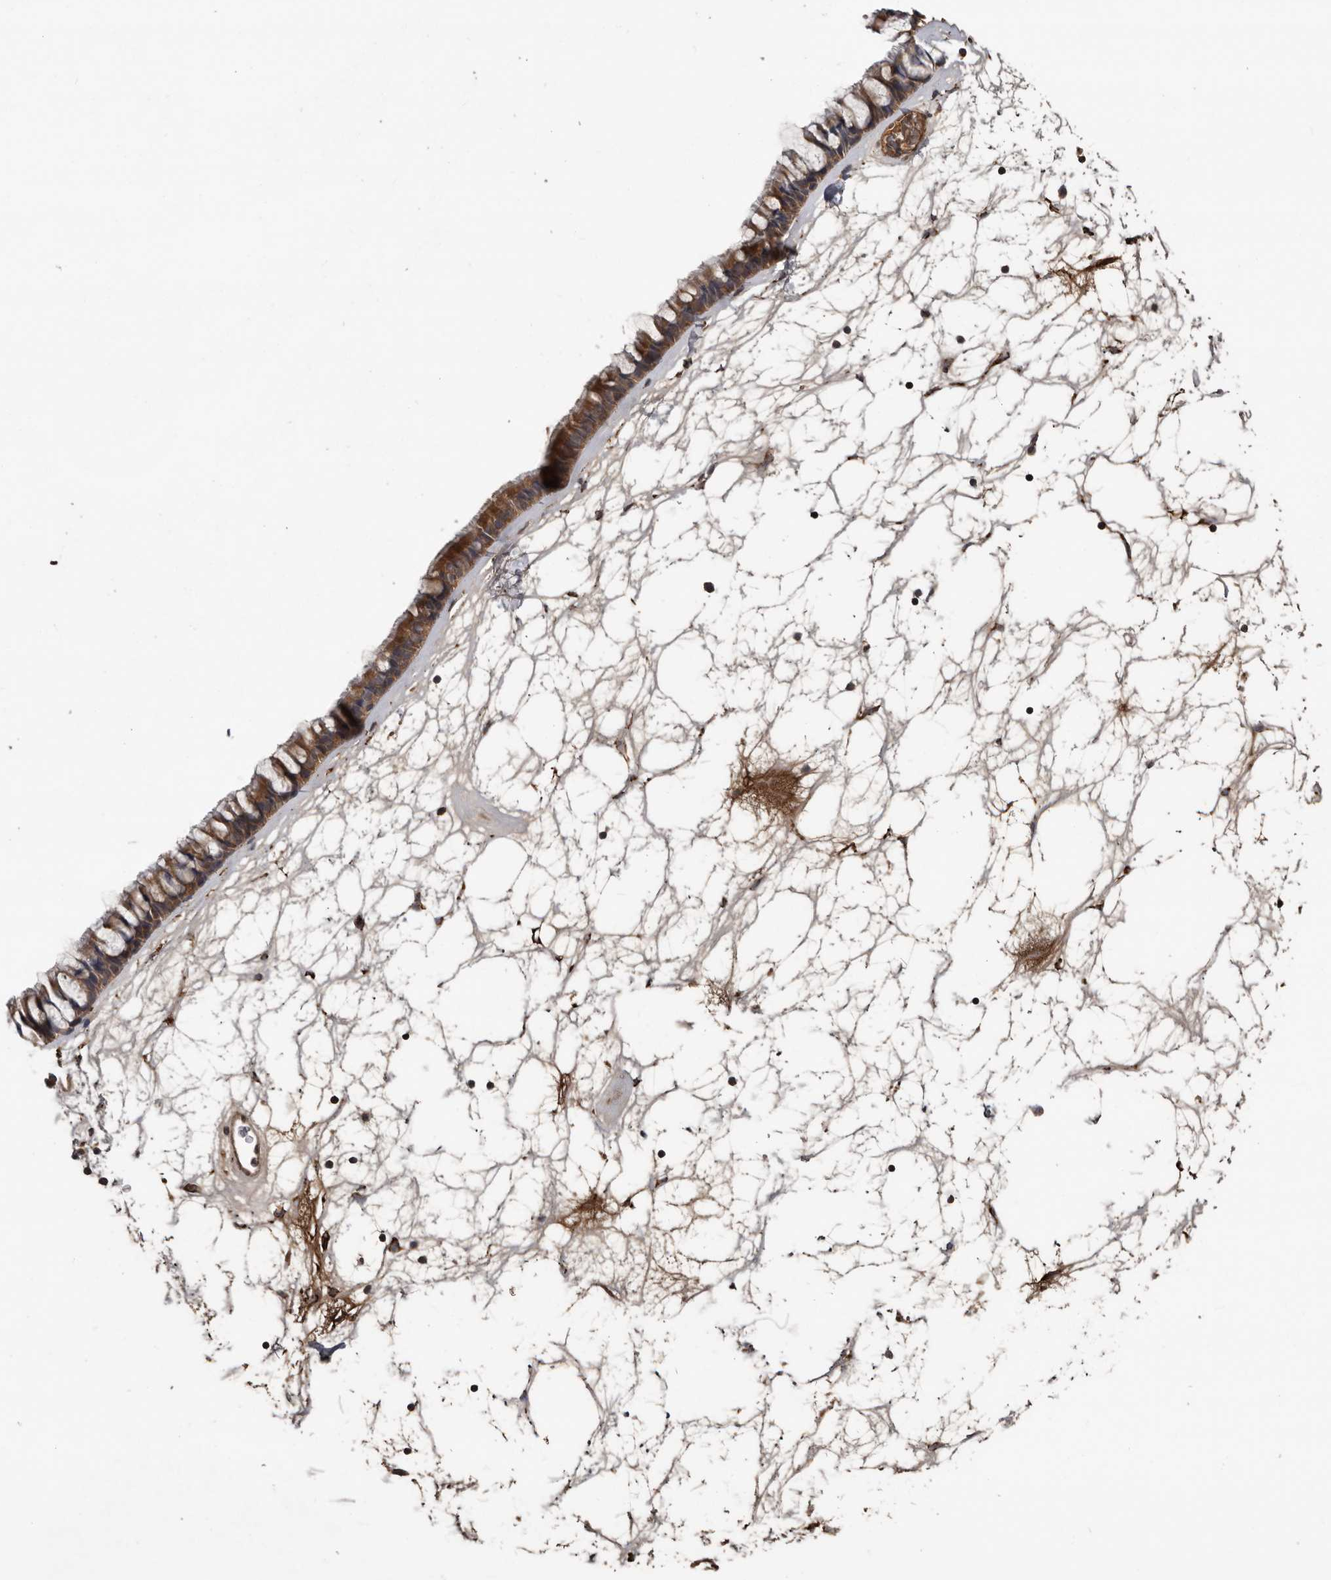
{"staining": {"intensity": "moderate", "quantity": ">75%", "location": "cytoplasmic/membranous"}, "tissue": "nasopharynx", "cell_type": "Respiratory epithelial cells", "image_type": "normal", "snomed": [{"axis": "morphology", "description": "Normal tissue, NOS"}, {"axis": "topography", "description": "Nasopharynx"}], "caption": "Nasopharynx stained with a brown dye demonstrates moderate cytoplasmic/membranous positive expression in approximately >75% of respiratory epithelial cells.", "gene": "DNAJB4", "patient": {"sex": "male", "age": 64}}